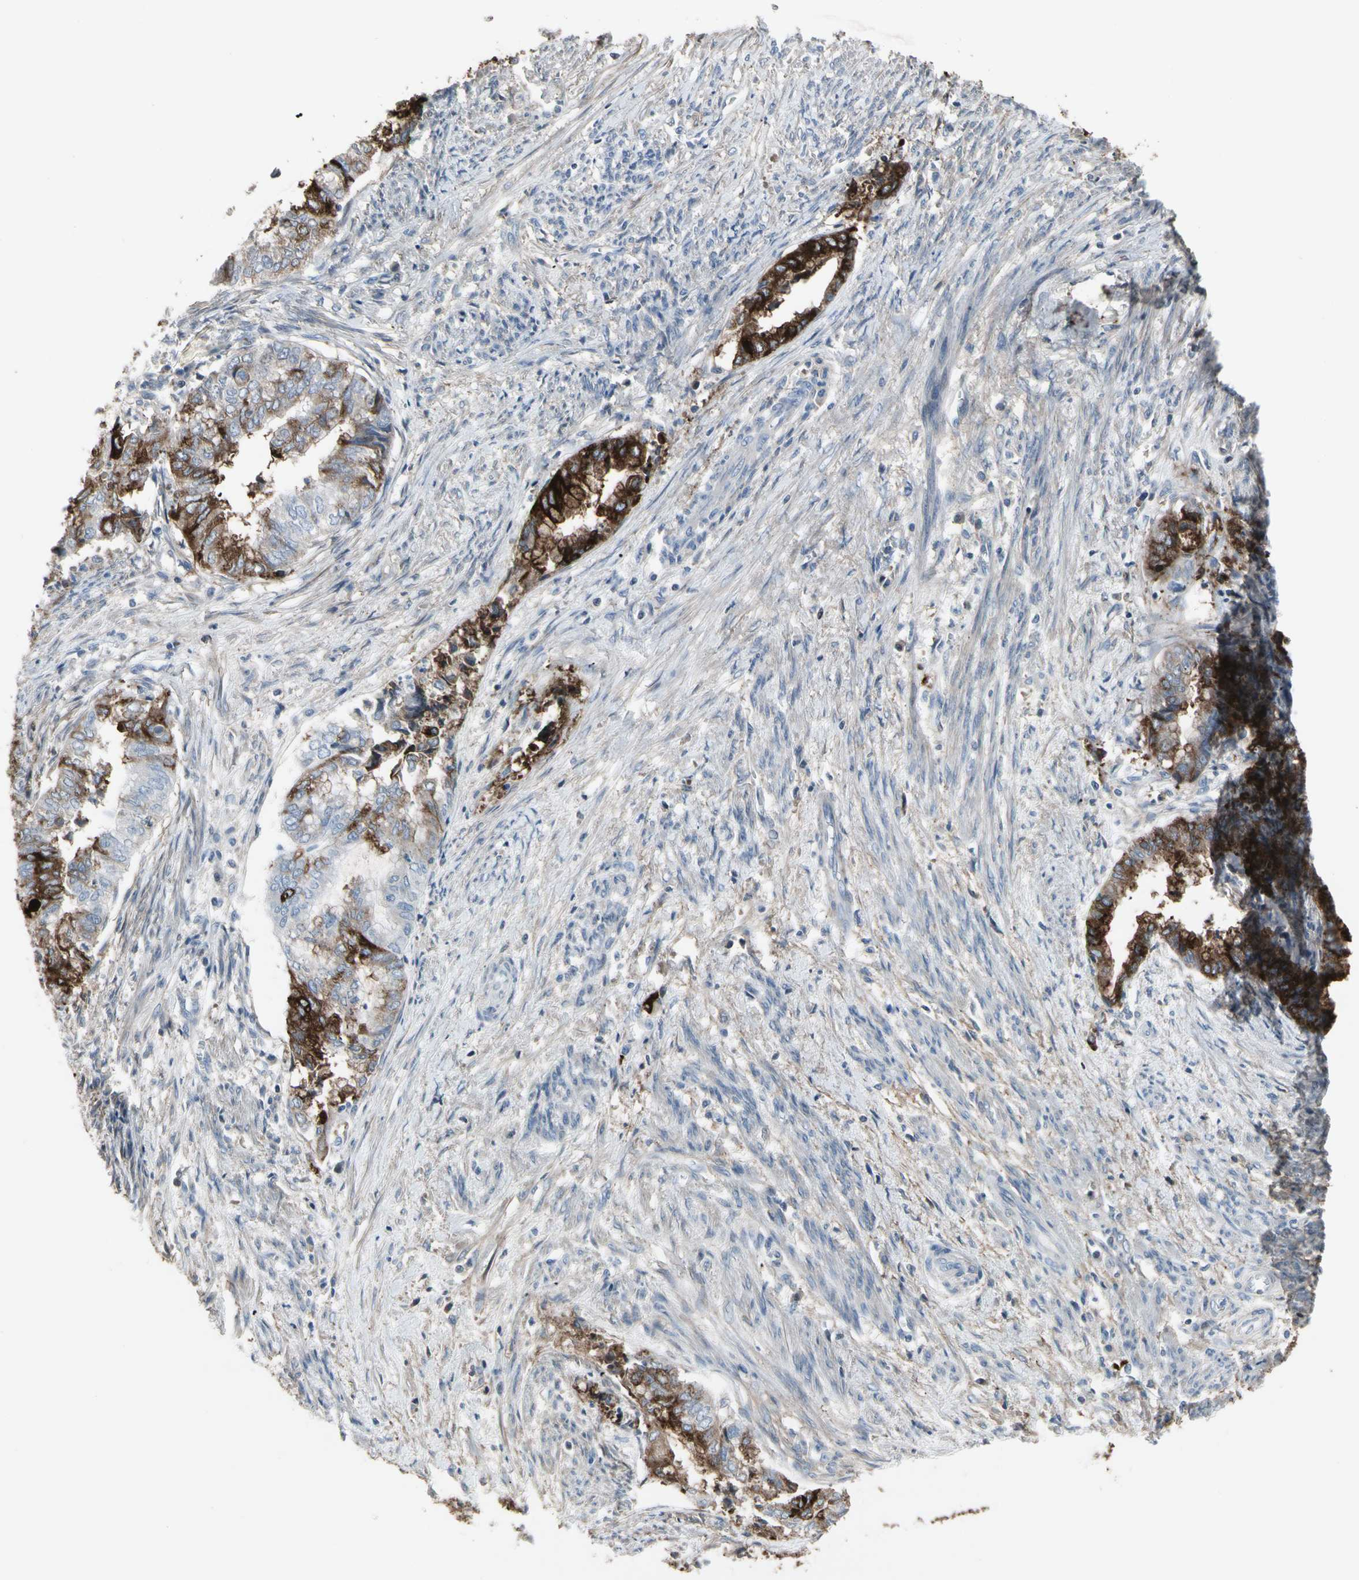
{"staining": {"intensity": "strong", "quantity": ">75%", "location": "cytoplasmic/membranous"}, "tissue": "endometrial cancer", "cell_type": "Tumor cells", "image_type": "cancer", "snomed": [{"axis": "morphology", "description": "Necrosis, NOS"}, {"axis": "morphology", "description": "Adenocarcinoma, NOS"}, {"axis": "topography", "description": "Endometrium"}], "caption": "Protein expression analysis of human endometrial cancer reveals strong cytoplasmic/membranous positivity in approximately >75% of tumor cells.", "gene": "PIGR", "patient": {"sex": "female", "age": 79}}